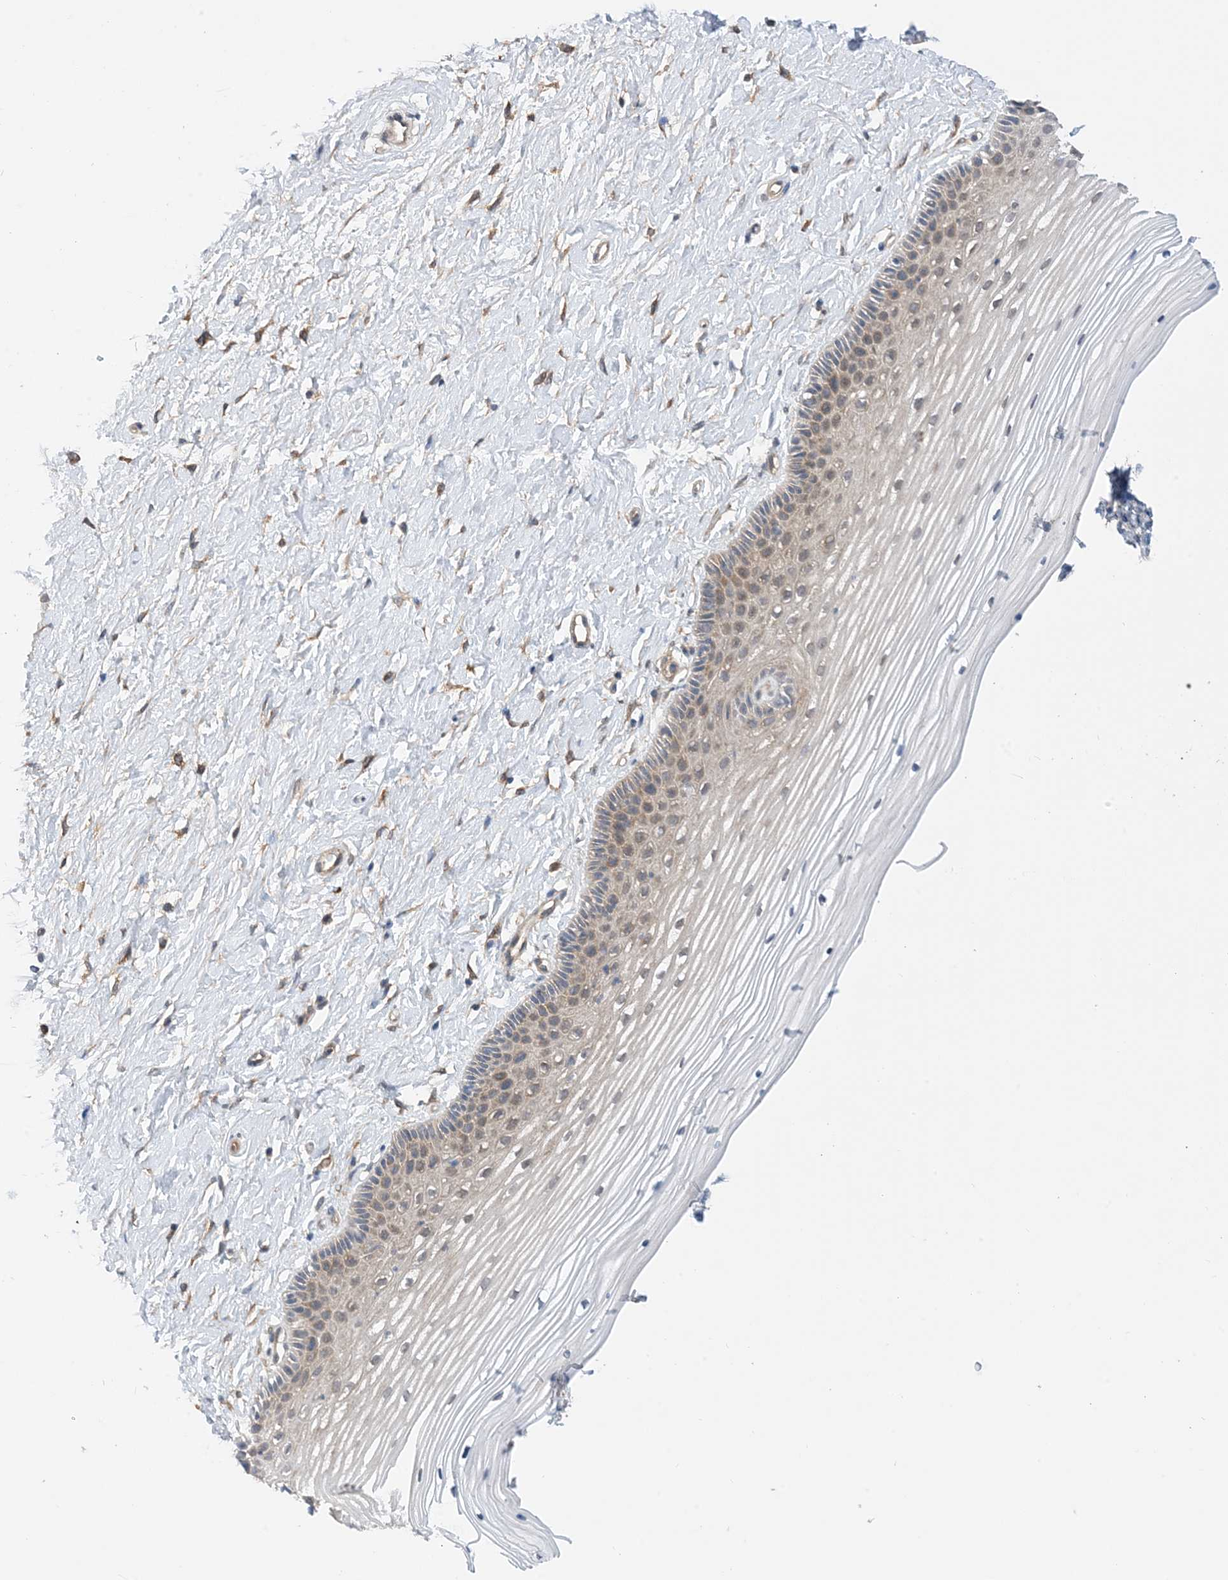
{"staining": {"intensity": "moderate", "quantity": "25%-75%", "location": "cytoplasmic/membranous"}, "tissue": "vagina", "cell_type": "Squamous epithelial cells", "image_type": "normal", "snomed": [{"axis": "morphology", "description": "Normal tissue, NOS"}, {"axis": "topography", "description": "Vagina"}, {"axis": "topography", "description": "Cervix"}], "caption": "A brown stain shows moderate cytoplasmic/membranous staining of a protein in squamous epithelial cells of unremarkable vagina. (Stains: DAB (3,3'-diaminobenzidine) in brown, nuclei in blue, Microscopy: brightfield microscopy at high magnification).", "gene": "EHBP1", "patient": {"sex": "female", "age": 40}}